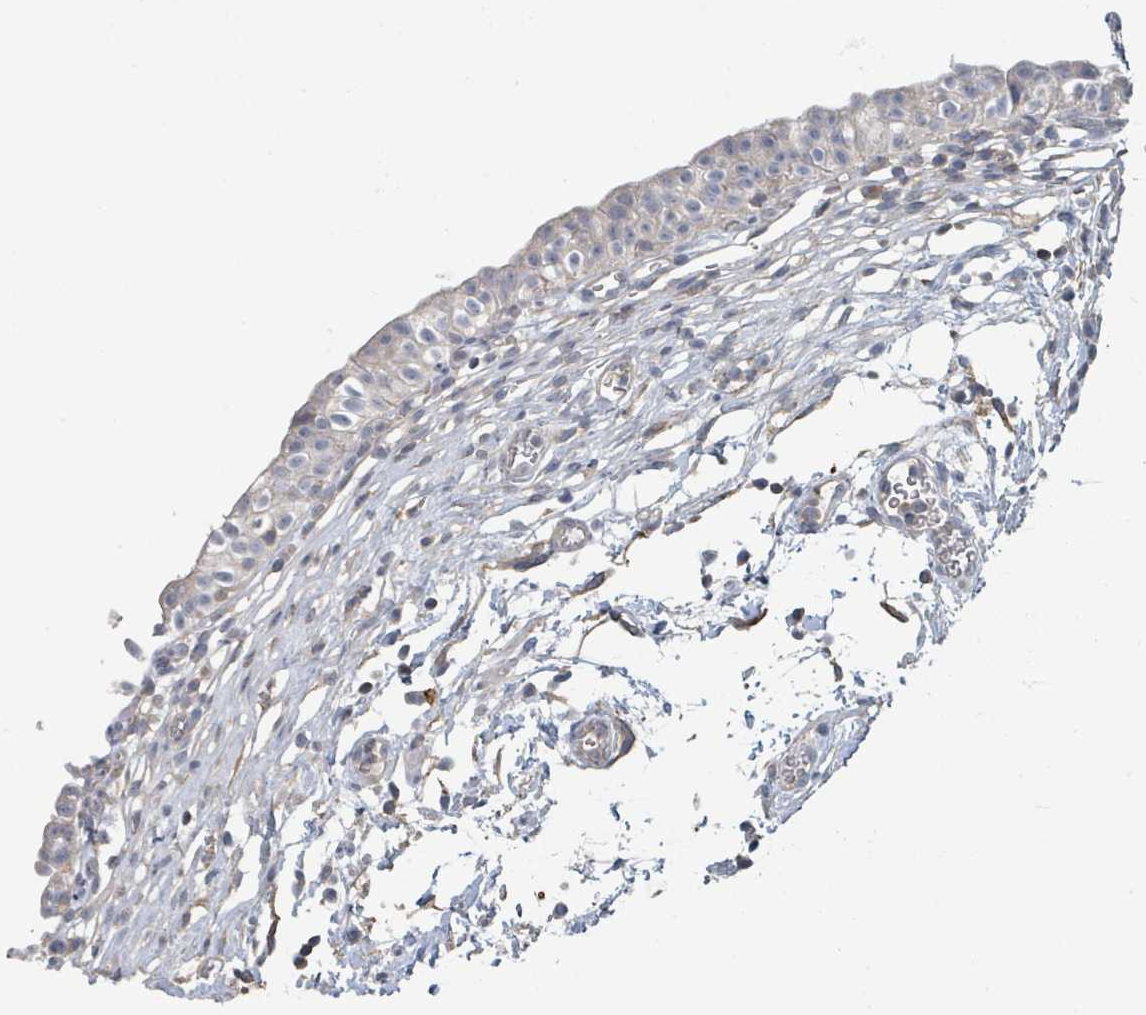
{"staining": {"intensity": "weak", "quantity": "25%-75%", "location": "cytoplasmic/membranous"}, "tissue": "urinary bladder", "cell_type": "Urothelial cells", "image_type": "normal", "snomed": [{"axis": "morphology", "description": "Normal tissue, NOS"}, {"axis": "topography", "description": "Urinary bladder"}, {"axis": "topography", "description": "Peripheral nerve tissue"}], "caption": "Brown immunohistochemical staining in normal human urinary bladder shows weak cytoplasmic/membranous positivity in about 25%-75% of urothelial cells. The staining is performed using DAB (3,3'-diaminobenzidine) brown chromogen to label protein expression. The nuclei are counter-stained blue using hematoxylin.", "gene": "LRRC42", "patient": {"sex": "male", "age": 55}}